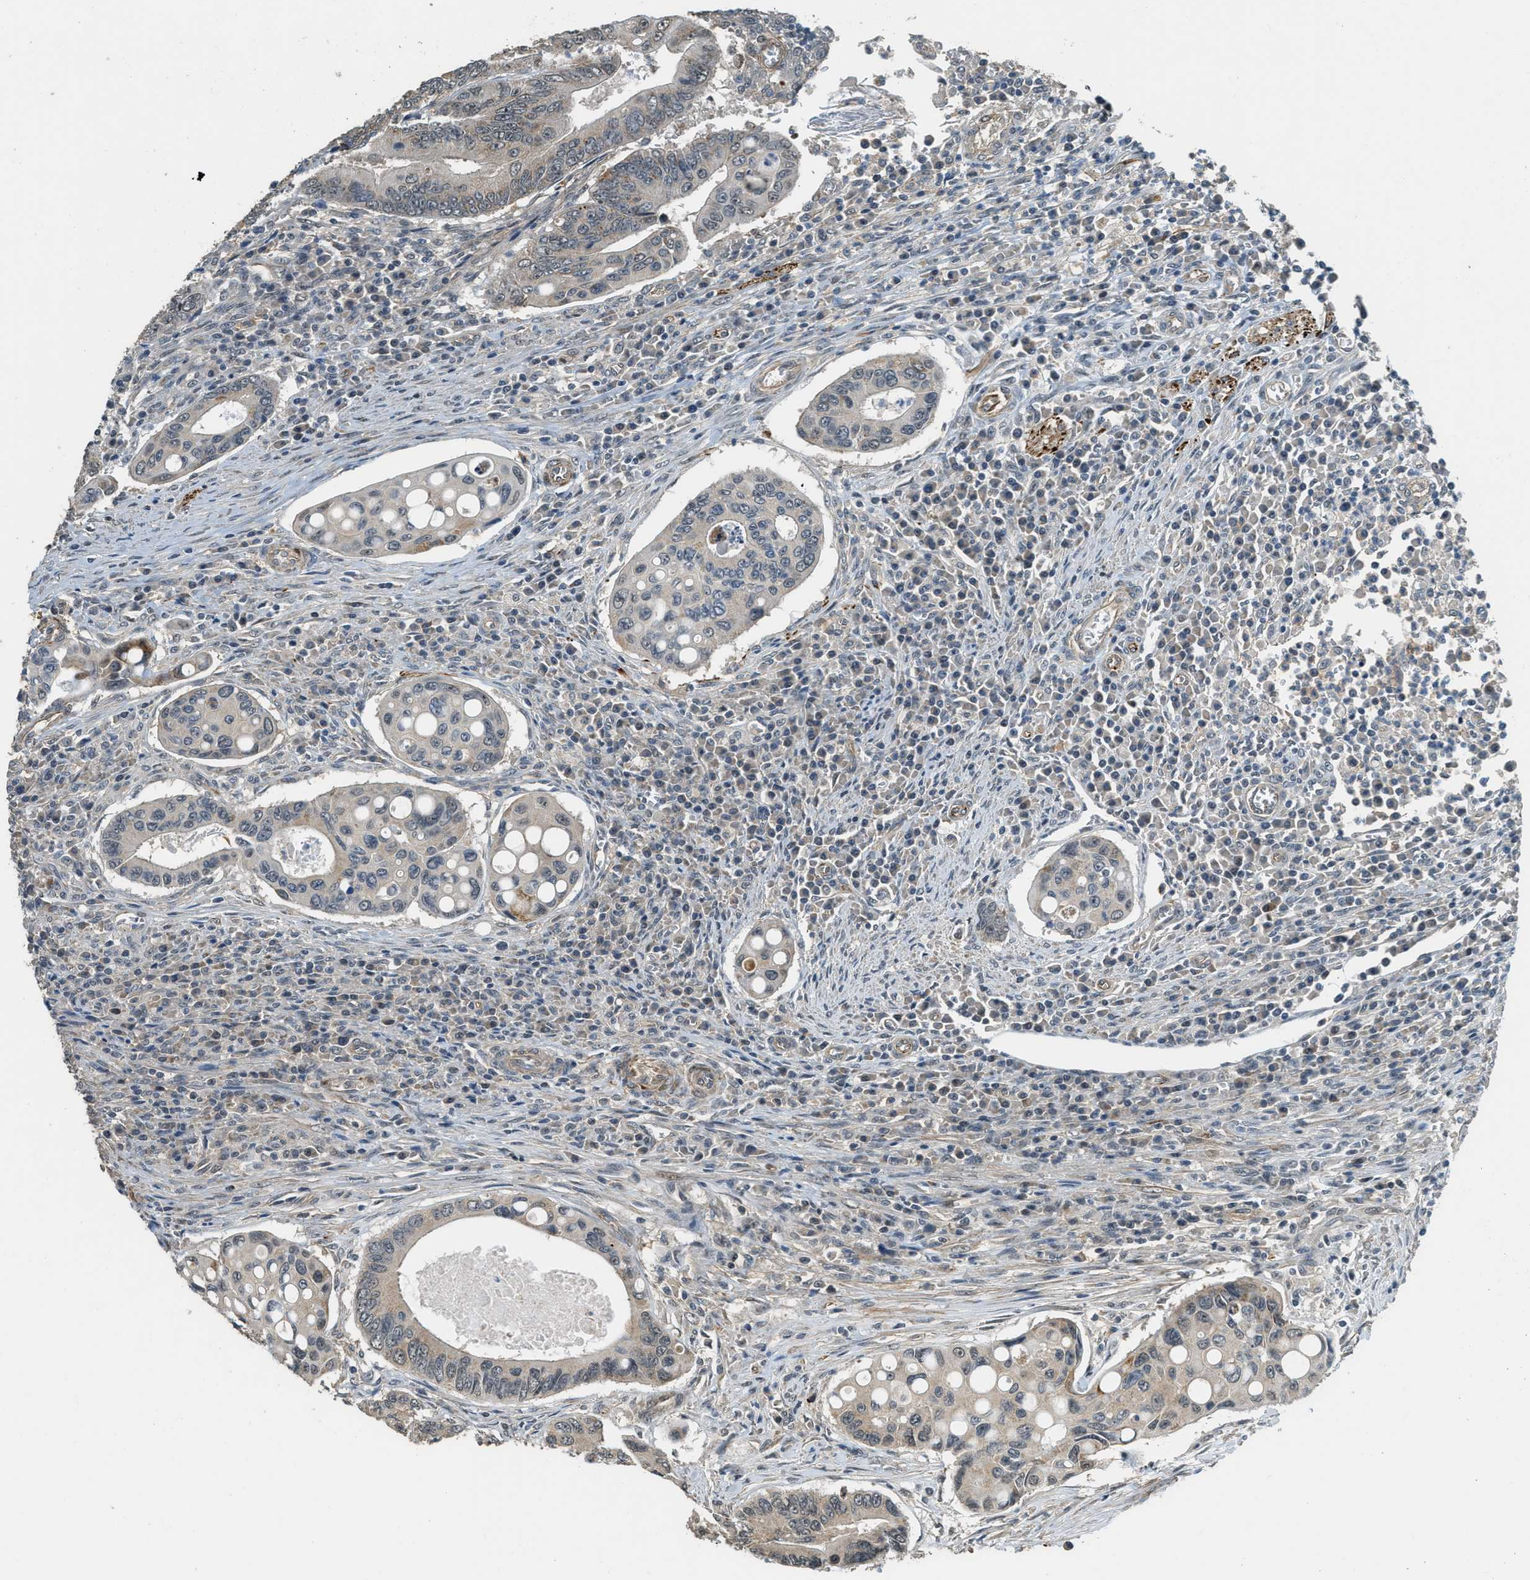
{"staining": {"intensity": "weak", "quantity": "25%-75%", "location": "cytoplasmic/membranous"}, "tissue": "colorectal cancer", "cell_type": "Tumor cells", "image_type": "cancer", "snomed": [{"axis": "morphology", "description": "Inflammation, NOS"}, {"axis": "morphology", "description": "Adenocarcinoma, NOS"}, {"axis": "topography", "description": "Colon"}], "caption": "Protein analysis of colorectal cancer tissue demonstrates weak cytoplasmic/membranous positivity in approximately 25%-75% of tumor cells. Immunohistochemistry stains the protein in brown and the nuclei are stained blue.", "gene": "MED21", "patient": {"sex": "male", "age": 72}}